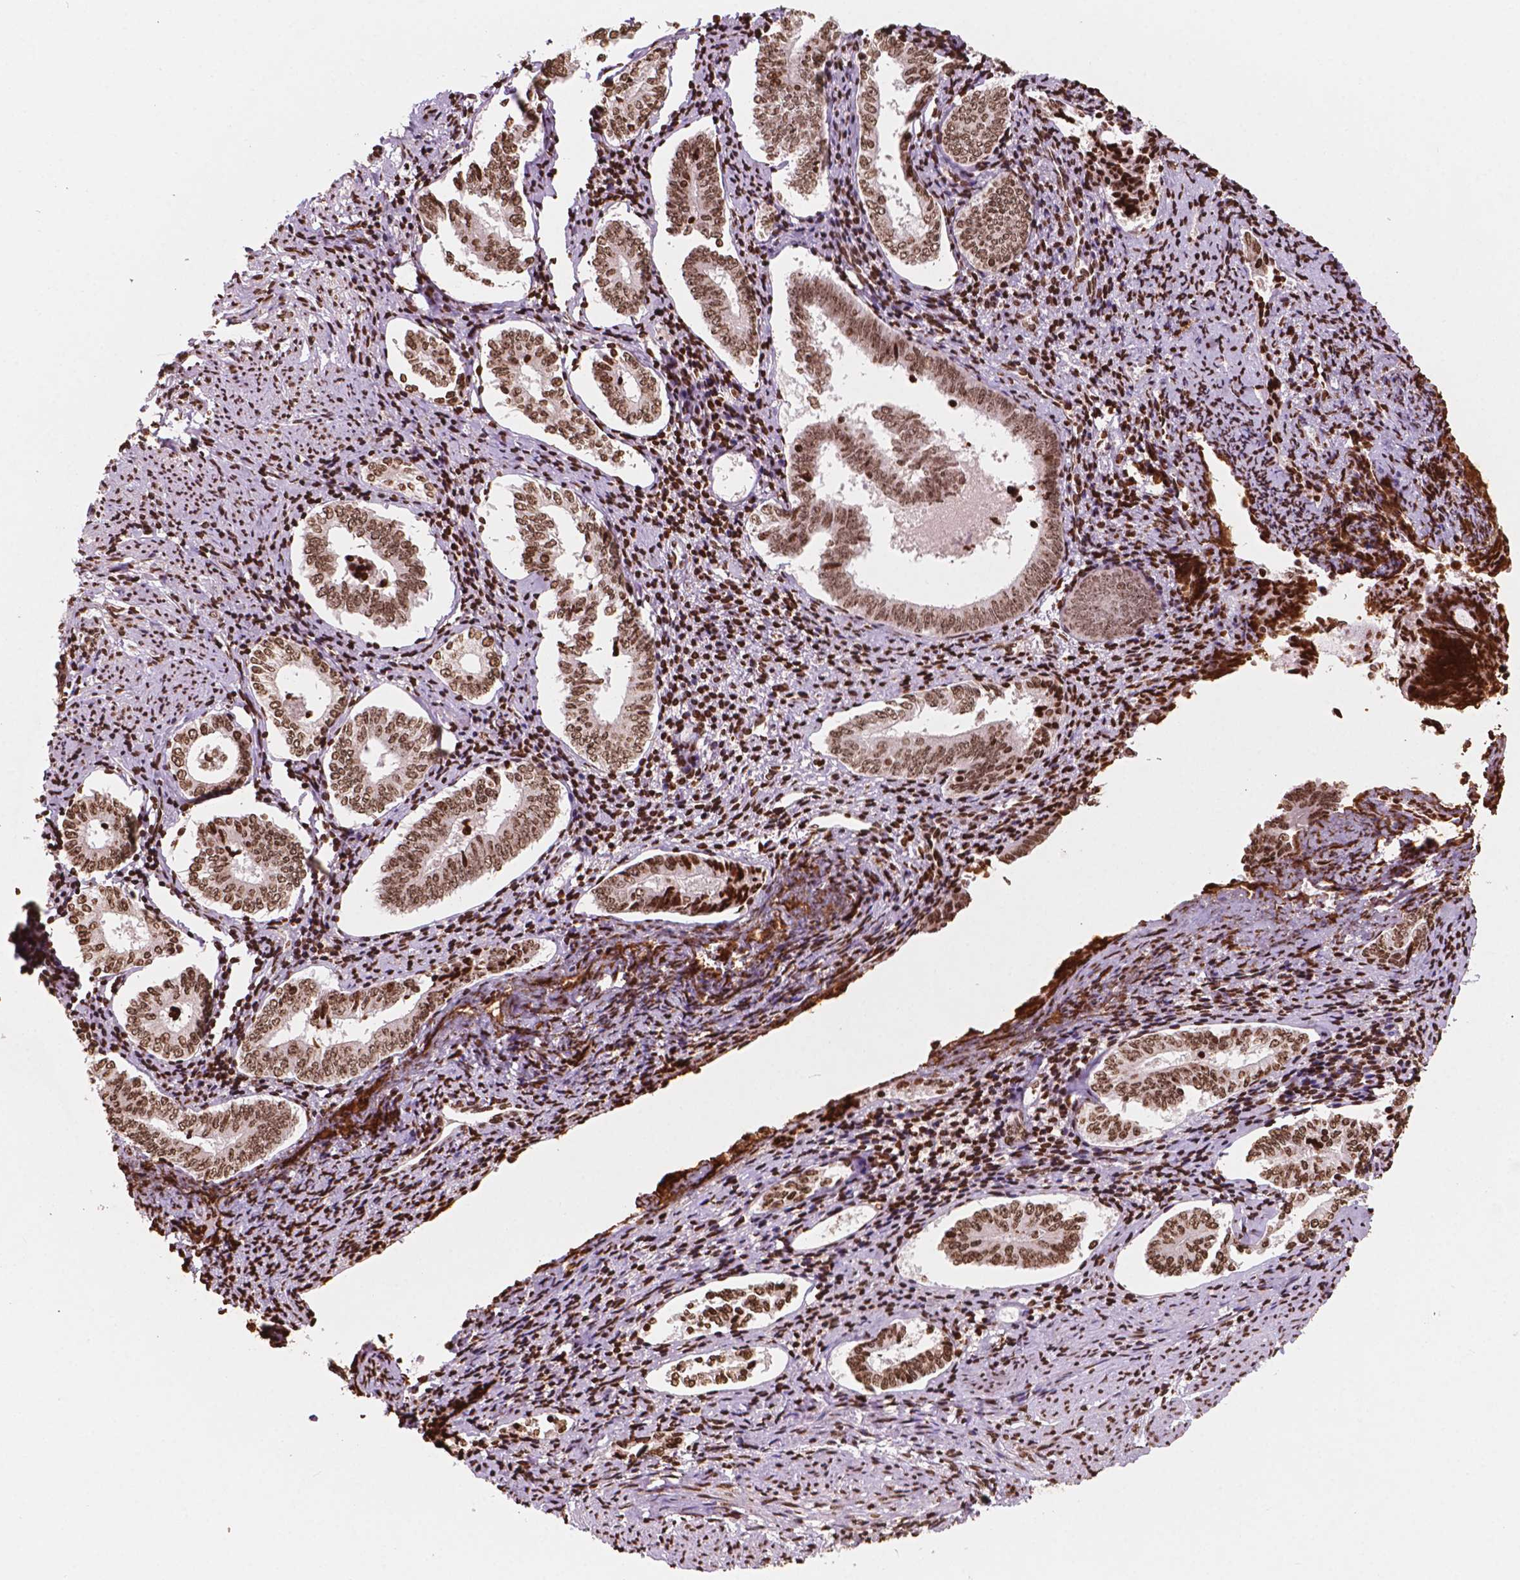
{"staining": {"intensity": "strong", "quantity": ">75%", "location": "nuclear"}, "tissue": "cervical cancer", "cell_type": "Tumor cells", "image_type": "cancer", "snomed": [{"axis": "morphology", "description": "Squamous cell carcinoma, NOS"}, {"axis": "topography", "description": "Cervix"}], "caption": "Immunohistochemistry (IHC) histopathology image of human squamous cell carcinoma (cervical) stained for a protein (brown), which reveals high levels of strong nuclear positivity in about >75% of tumor cells.", "gene": "H3C7", "patient": {"sex": "female", "age": 59}}